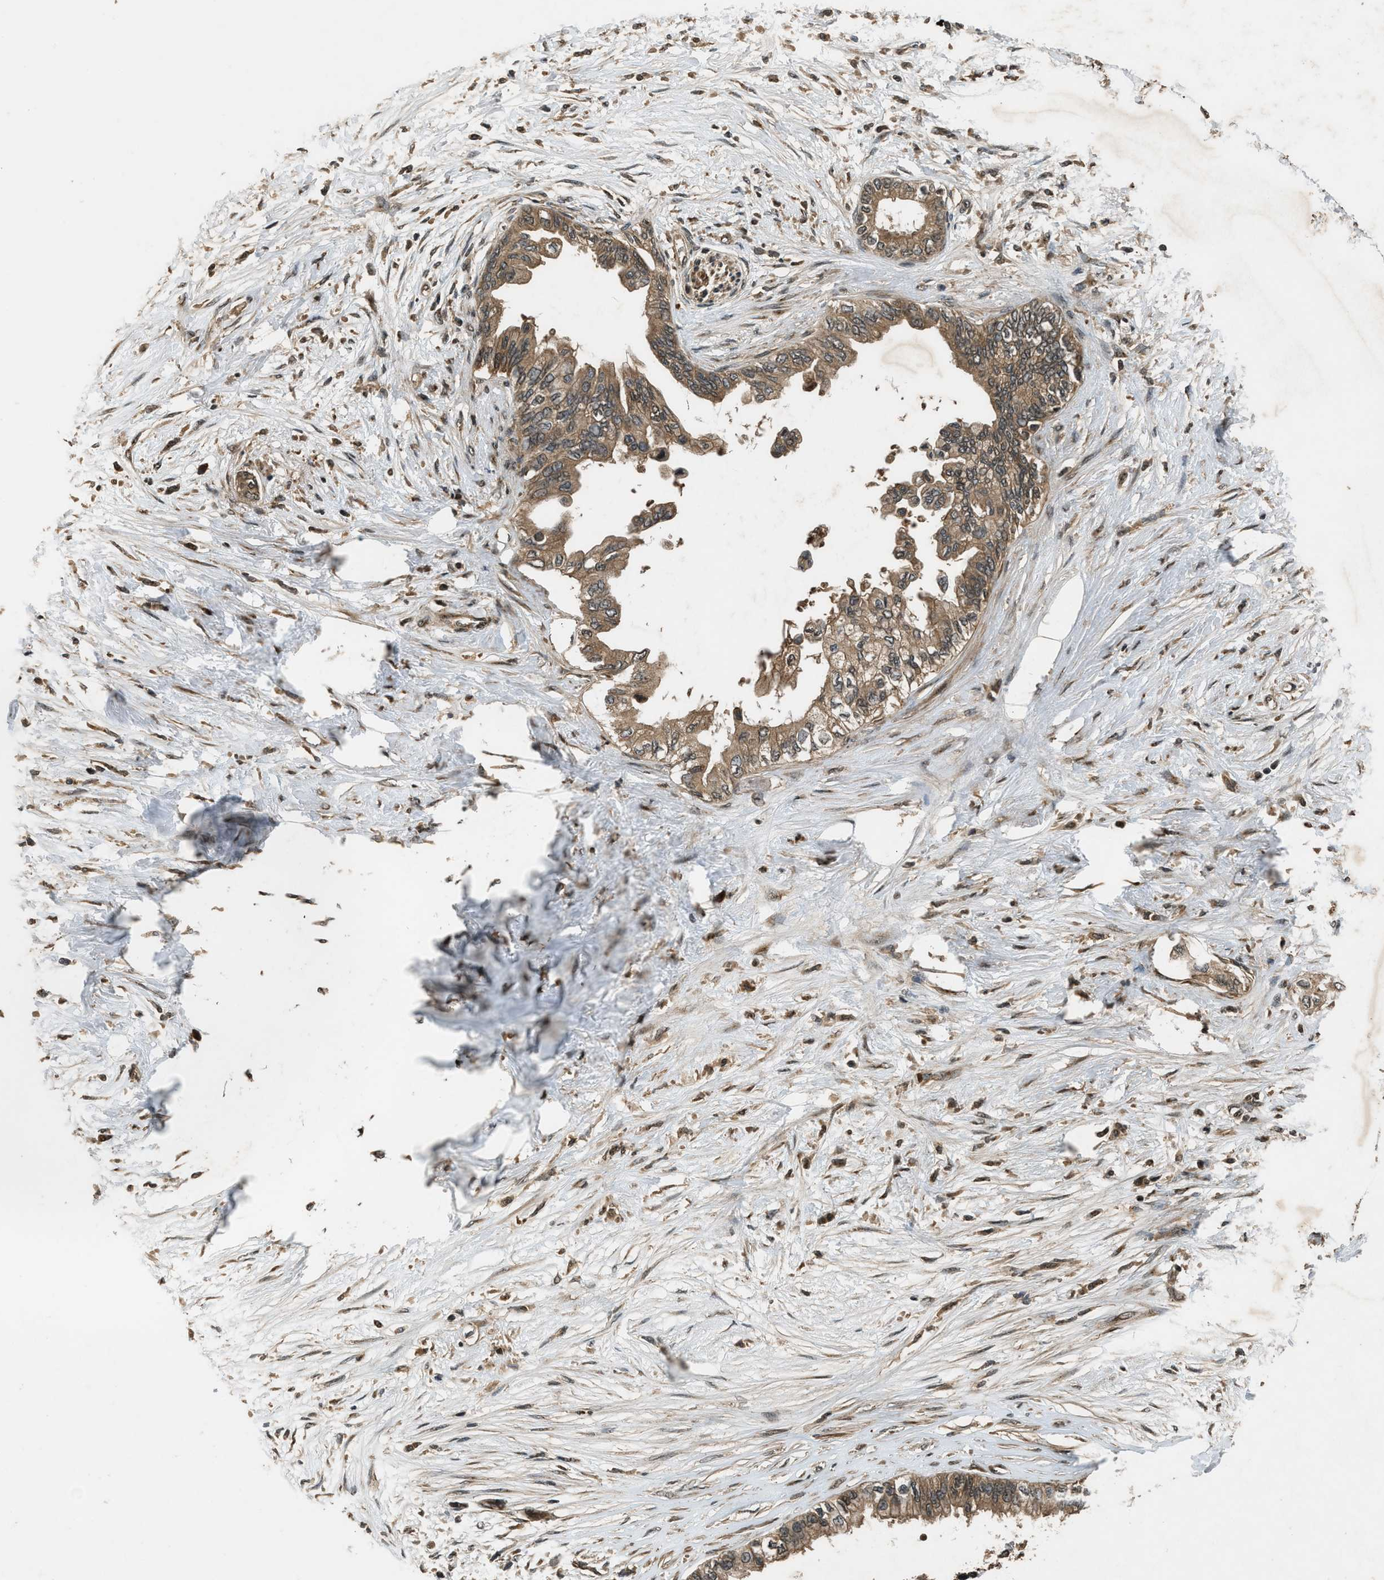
{"staining": {"intensity": "moderate", "quantity": ">75%", "location": "cytoplasmic/membranous"}, "tissue": "pancreatic cancer", "cell_type": "Tumor cells", "image_type": "cancer", "snomed": [{"axis": "morphology", "description": "Normal tissue, NOS"}, {"axis": "morphology", "description": "Adenocarcinoma, NOS"}, {"axis": "topography", "description": "Pancreas"}, {"axis": "topography", "description": "Duodenum"}], "caption": "The image demonstrates staining of pancreatic cancer (adenocarcinoma), revealing moderate cytoplasmic/membranous protein expression (brown color) within tumor cells.", "gene": "RPS6KB1", "patient": {"sex": "female", "age": 60}}